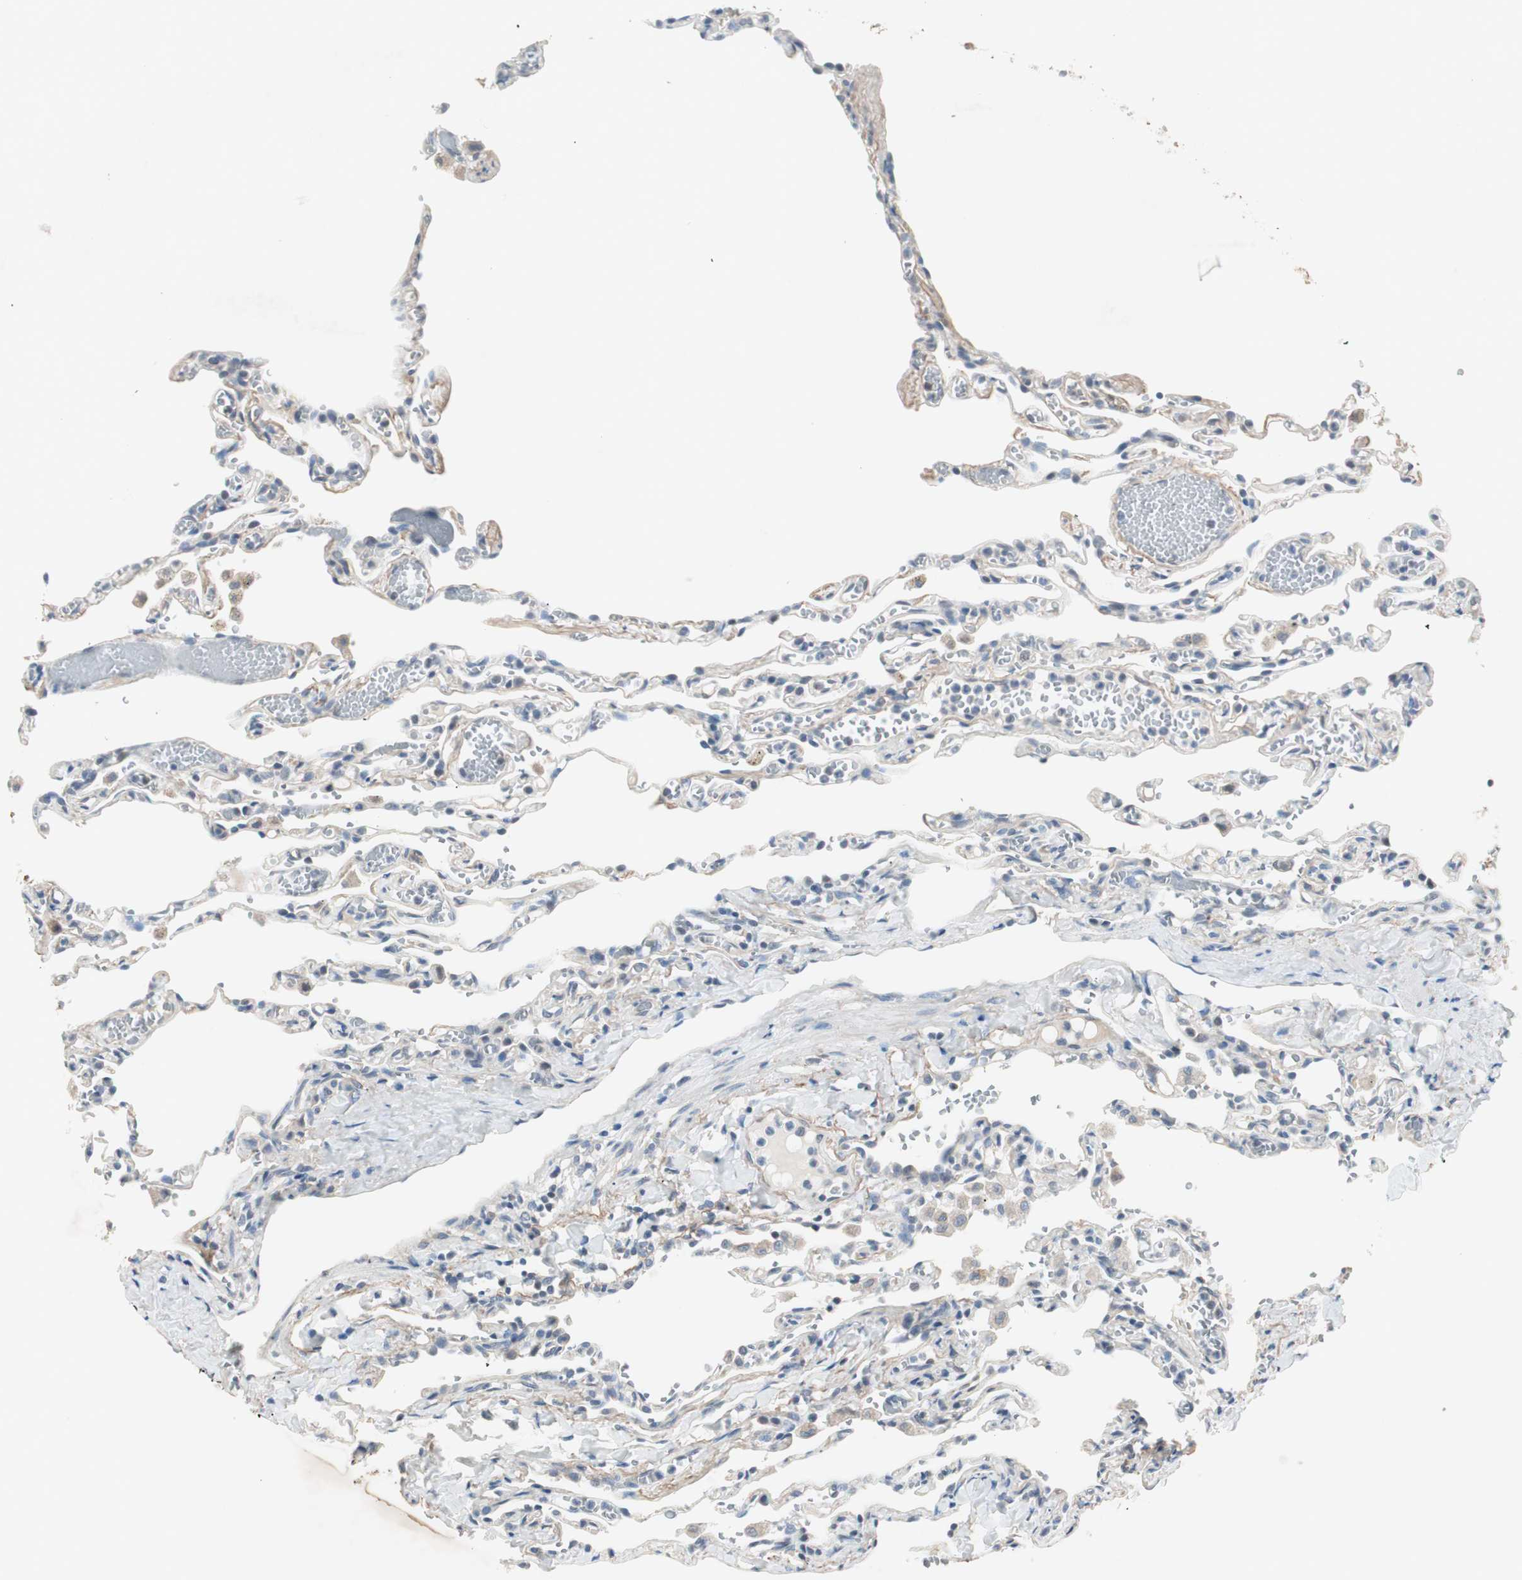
{"staining": {"intensity": "negative", "quantity": "none", "location": "none"}, "tissue": "lung", "cell_type": "Alveolar cells", "image_type": "normal", "snomed": [{"axis": "morphology", "description": "Normal tissue, NOS"}, {"axis": "topography", "description": "Lung"}], "caption": "Immunohistochemical staining of benign human lung exhibits no significant positivity in alveolar cells.", "gene": "ITGB4", "patient": {"sex": "male", "age": 21}}